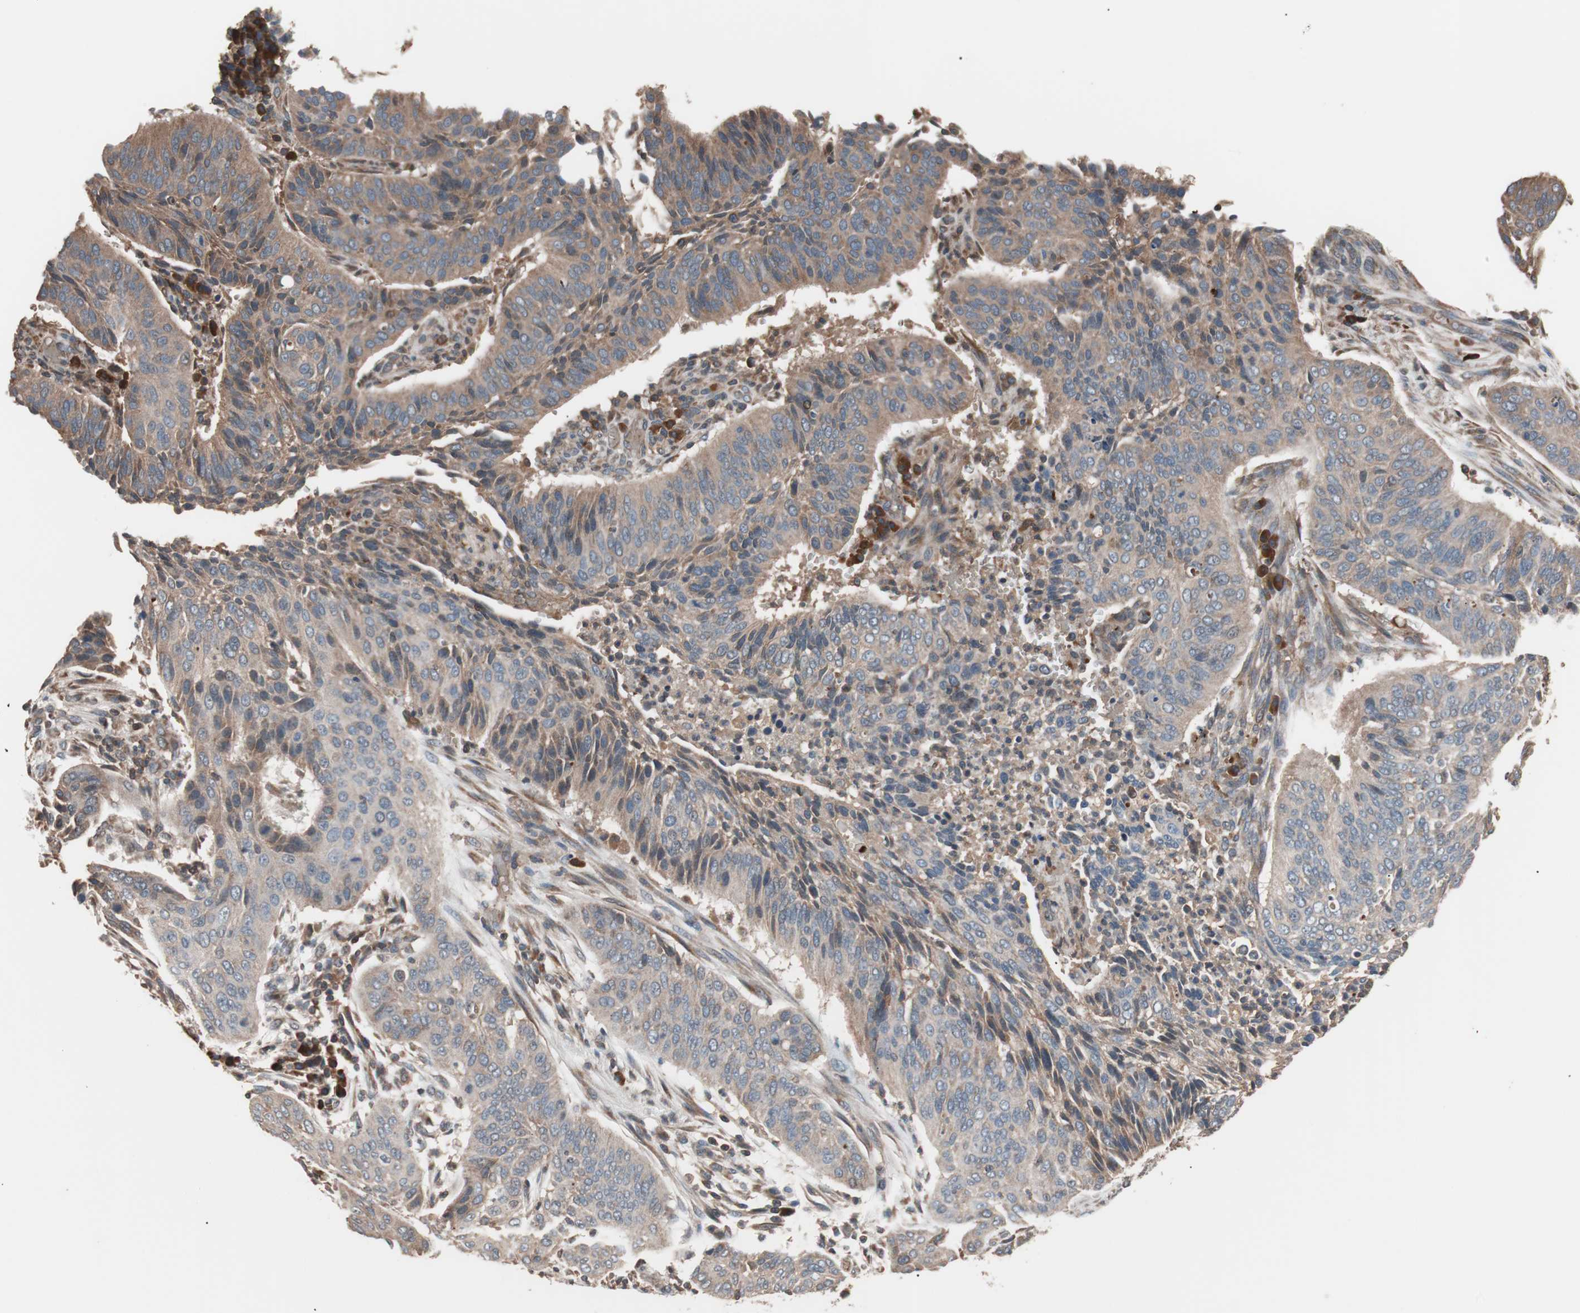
{"staining": {"intensity": "moderate", "quantity": ">75%", "location": "cytoplasmic/membranous"}, "tissue": "cervical cancer", "cell_type": "Tumor cells", "image_type": "cancer", "snomed": [{"axis": "morphology", "description": "Squamous cell carcinoma, NOS"}, {"axis": "topography", "description": "Cervix"}], "caption": "A medium amount of moderate cytoplasmic/membranous positivity is present in approximately >75% of tumor cells in cervical cancer (squamous cell carcinoma) tissue.", "gene": "GLYCTK", "patient": {"sex": "female", "age": 39}}